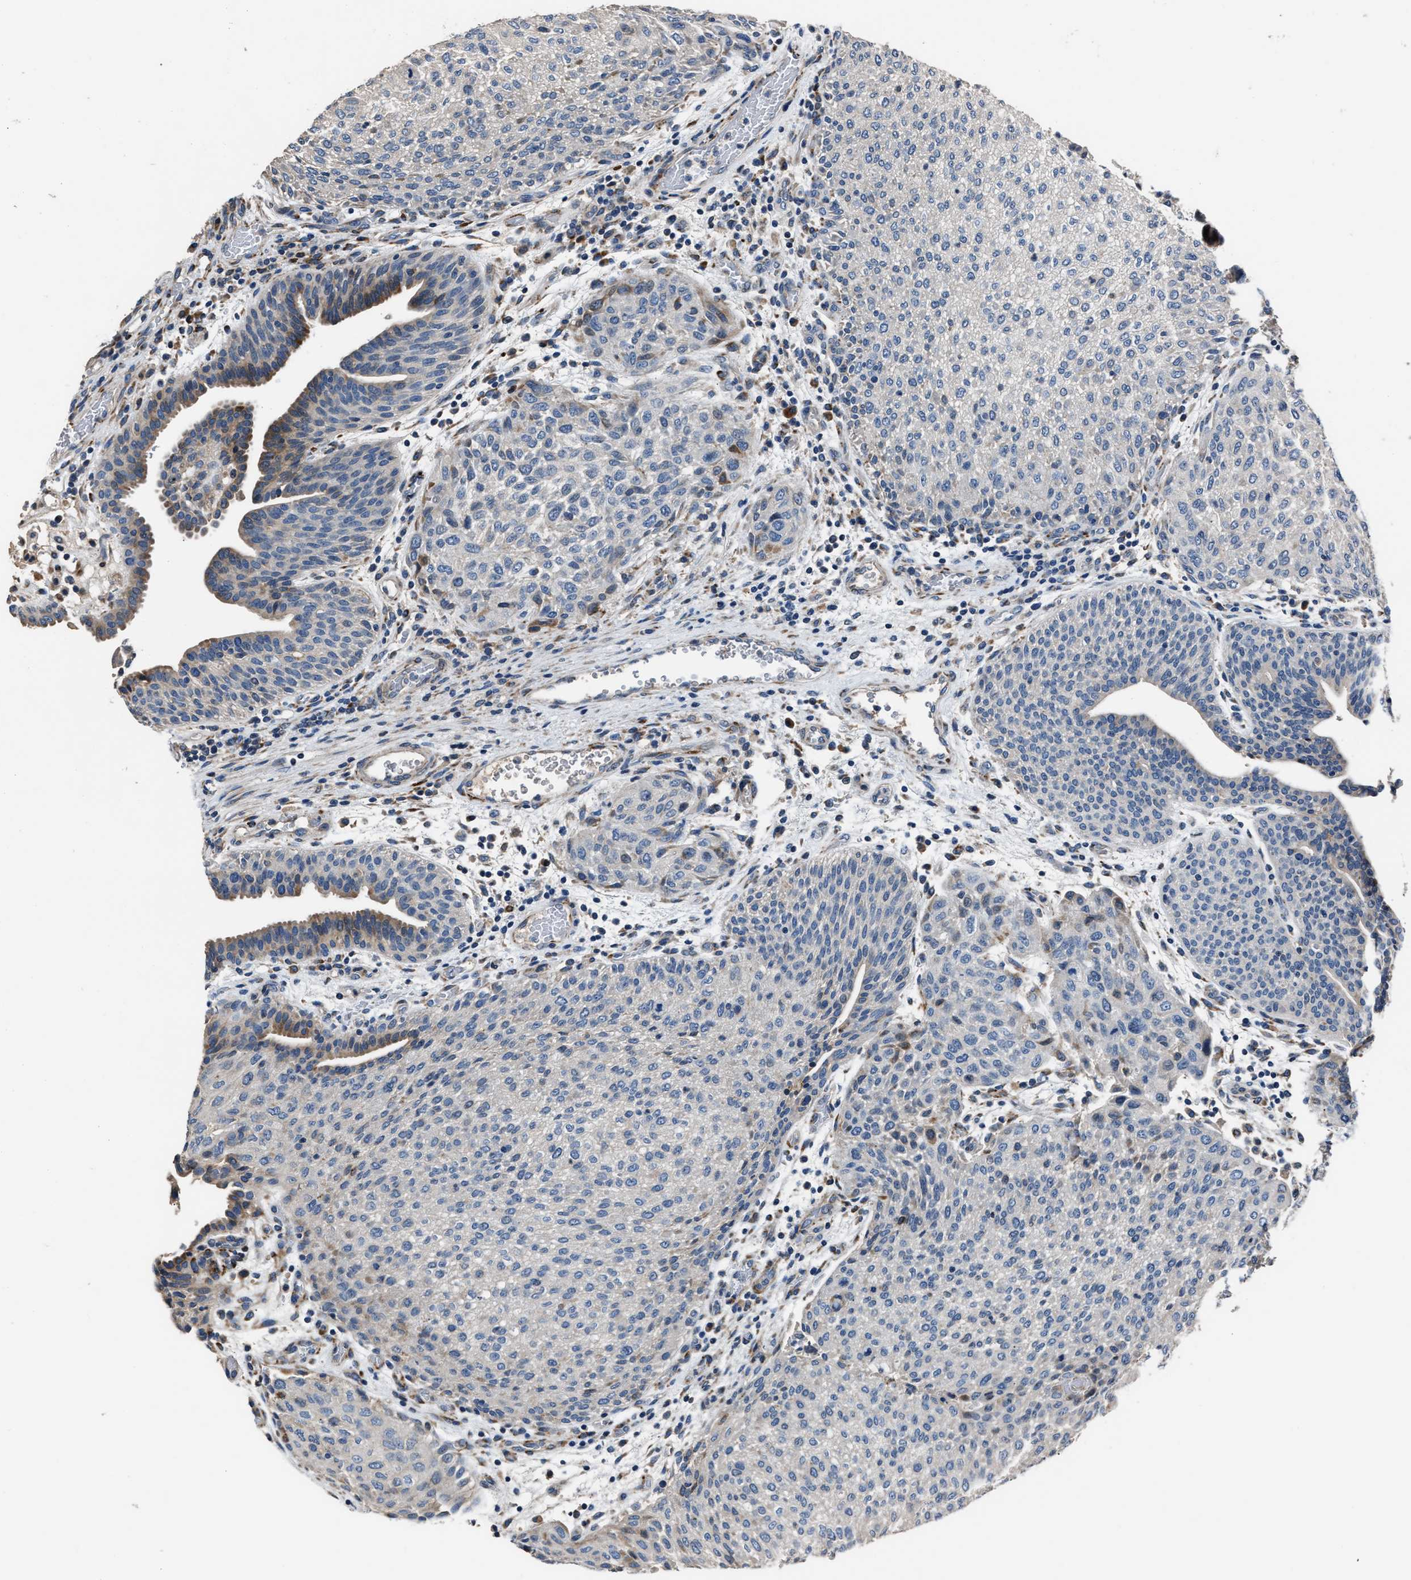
{"staining": {"intensity": "weak", "quantity": "<25%", "location": "cytoplasmic/membranous"}, "tissue": "urothelial cancer", "cell_type": "Tumor cells", "image_type": "cancer", "snomed": [{"axis": "morphology", "description": "Urothelial carcinoma, Low grade"}, {"axis": "morphology", "description": "Urothelial carcinoma, High grade"}, {"axis": "topography", "description": "Urinary bladder"}], "caption": "An IHC micrograph of urothelial cancer is shown. There is no staining in tumor cells of urothelial cancer.", "gene": "DNAJC24", "patient": {"sex": "male", "age": 35}}